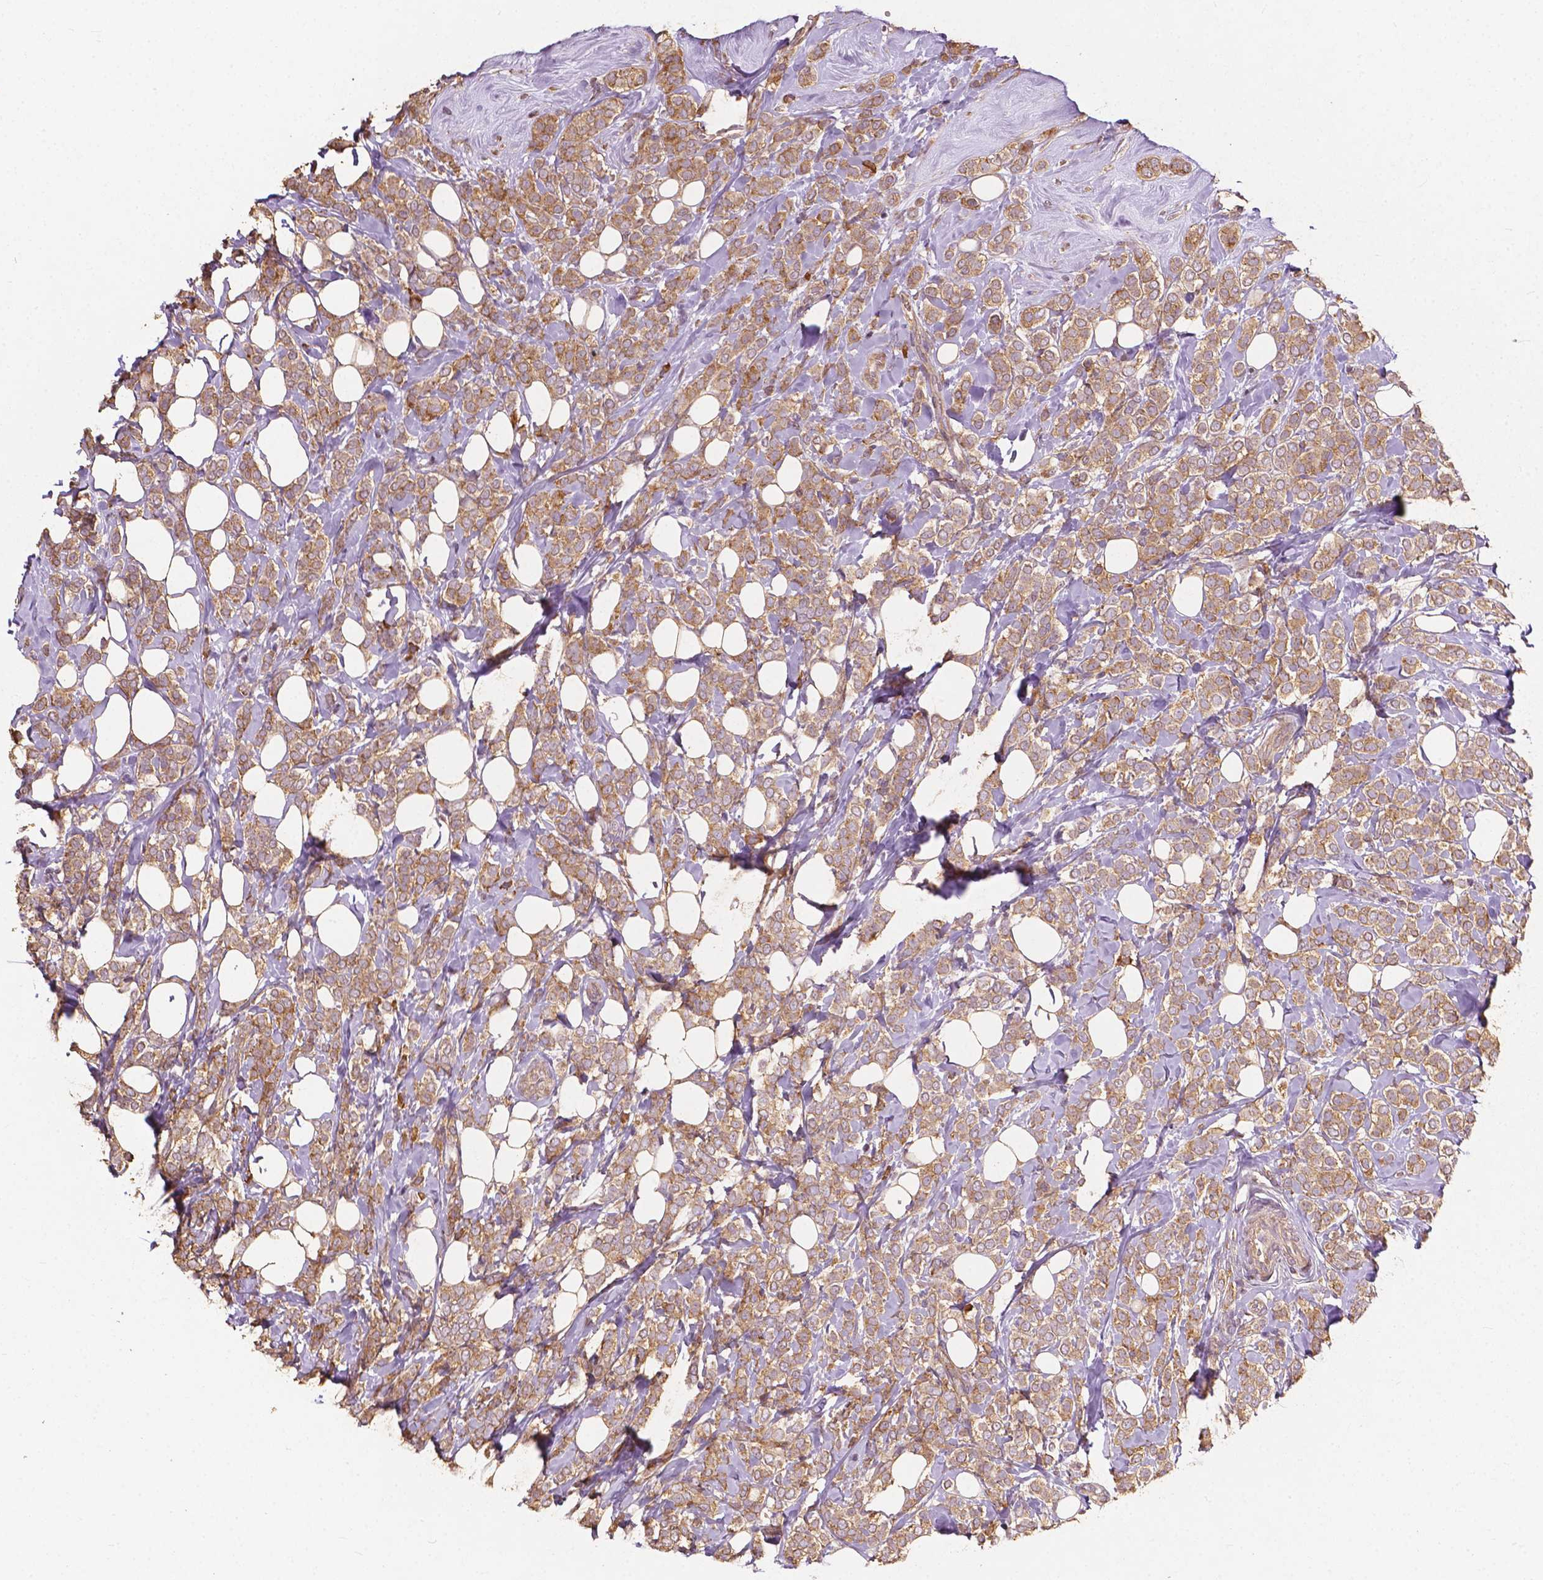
{"staining": {"intensity": "moderate", "quantity": ">75%", "location": "cytoplasmic/membranous"}, "tissue": "breast cancer", "cell_type": "Tumor cells", "image_type": "cancer", "snomed": [{"axis": "morphology", "description": "Lobular carcinoma"}, {"axis": "topography", "description": "Breast"}], "caption": "About >75% of tumor cells in human breast cancer show moderate cytoplasmic/membranous protein expression as visualized by brown immunohistochemical staining.", "gene": "G3BP1", "patient": {"sex": "female", "age": 49}}